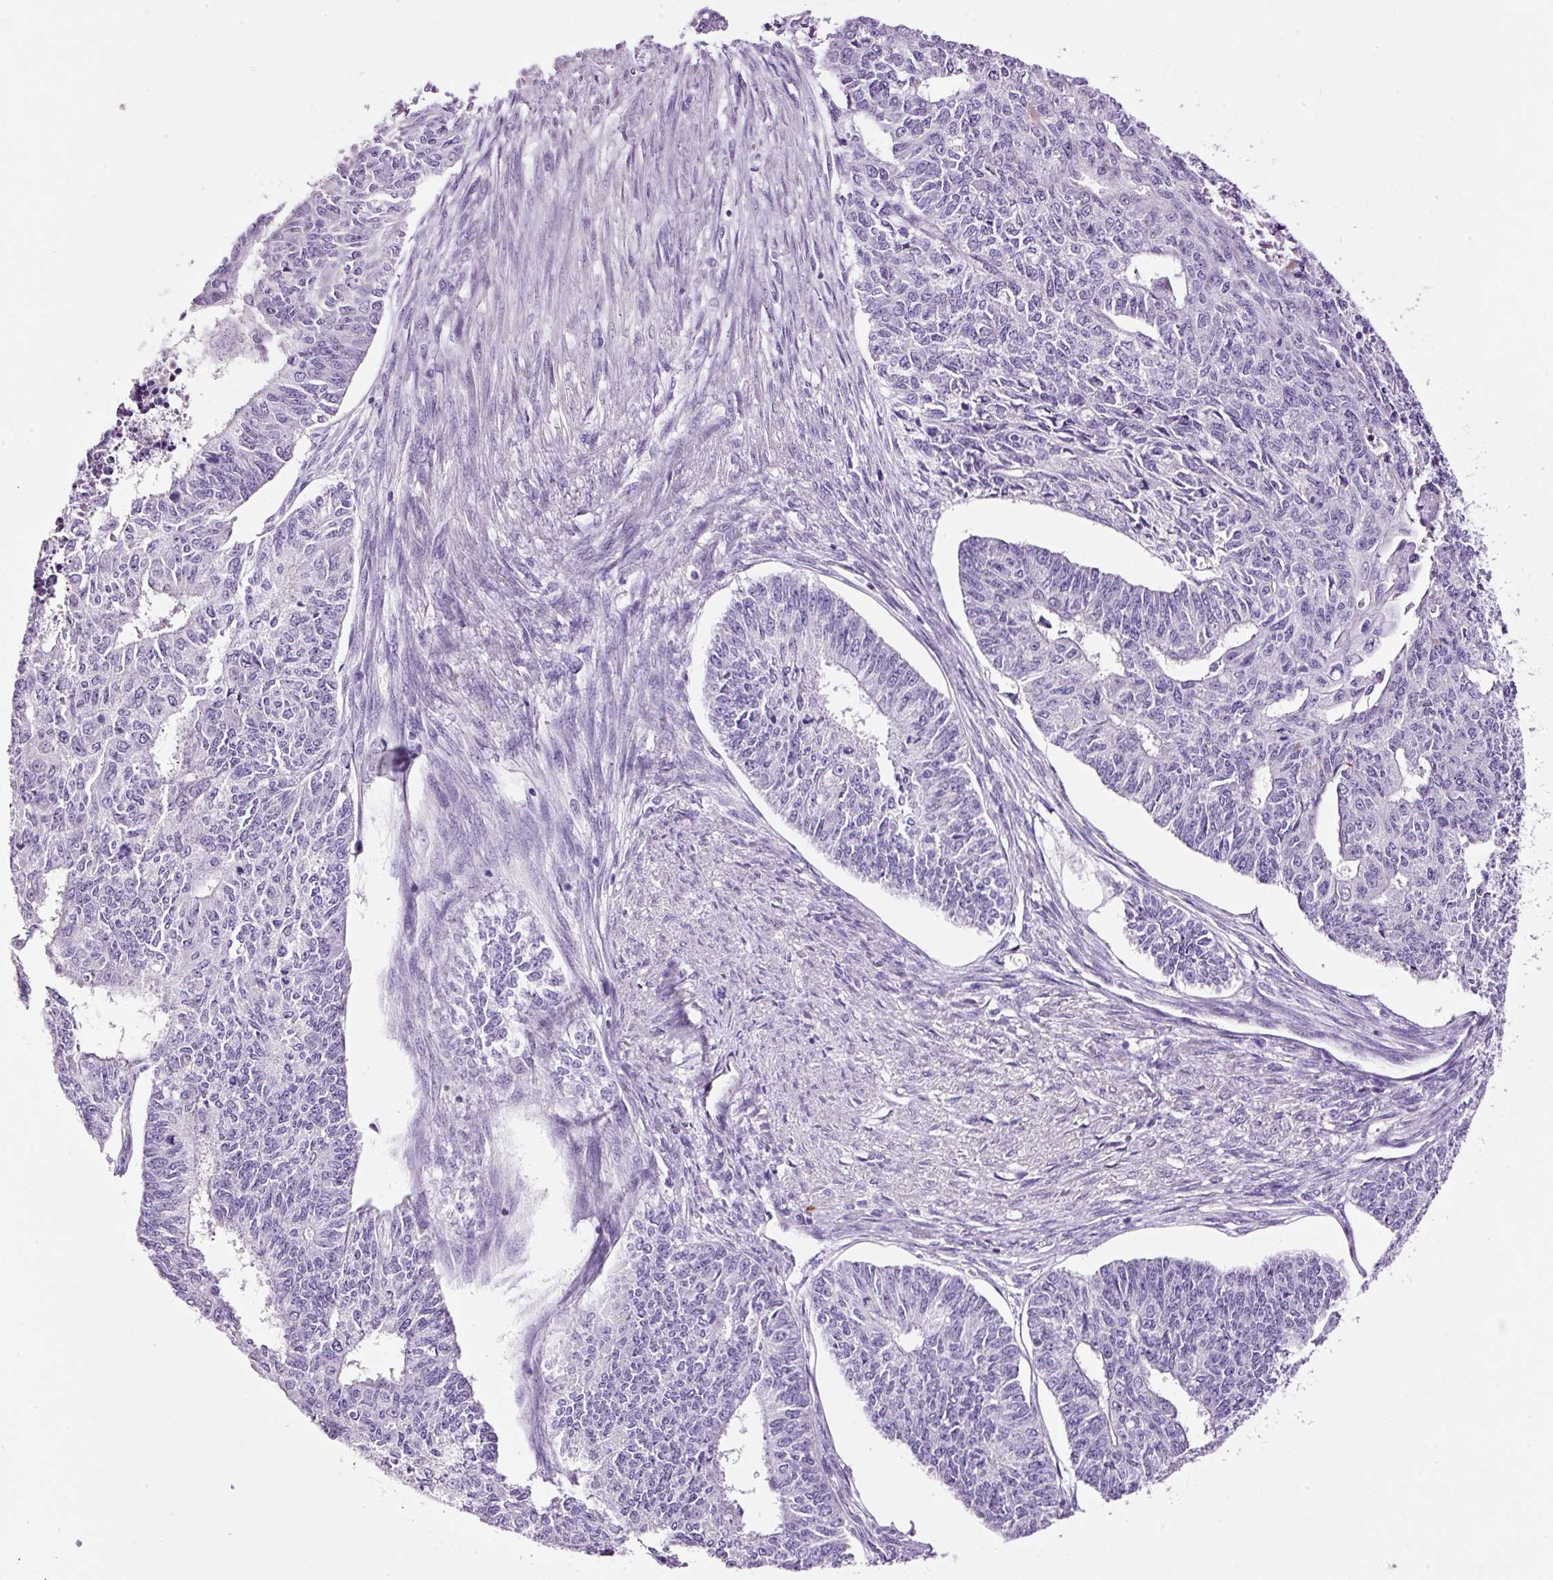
{"staining": {"intensity": "negative", "quantity": "none", "location": "none"}, "tissue": "endometrial cancer", "cell_type": "Tumor cells", "image_type": "cancer", "snomed": [{"axis": "morphology", "description": "Adenocarcinoma, NOS"}, {"axis": "topography", "description": "Endometrium"}], "caption": "Immunohistochemistry photomicrograph of neoplastic tissue: human endometrial cancer (adenocarcinoma) stained with DAB reveals no significant protein staining in tumor cells. The staining is performed using DAB brown chromogen with nuclei counter-stained in using hematoxylin.", "gene": "RTF2", "patient": {"sex": "female", "age": 32}}